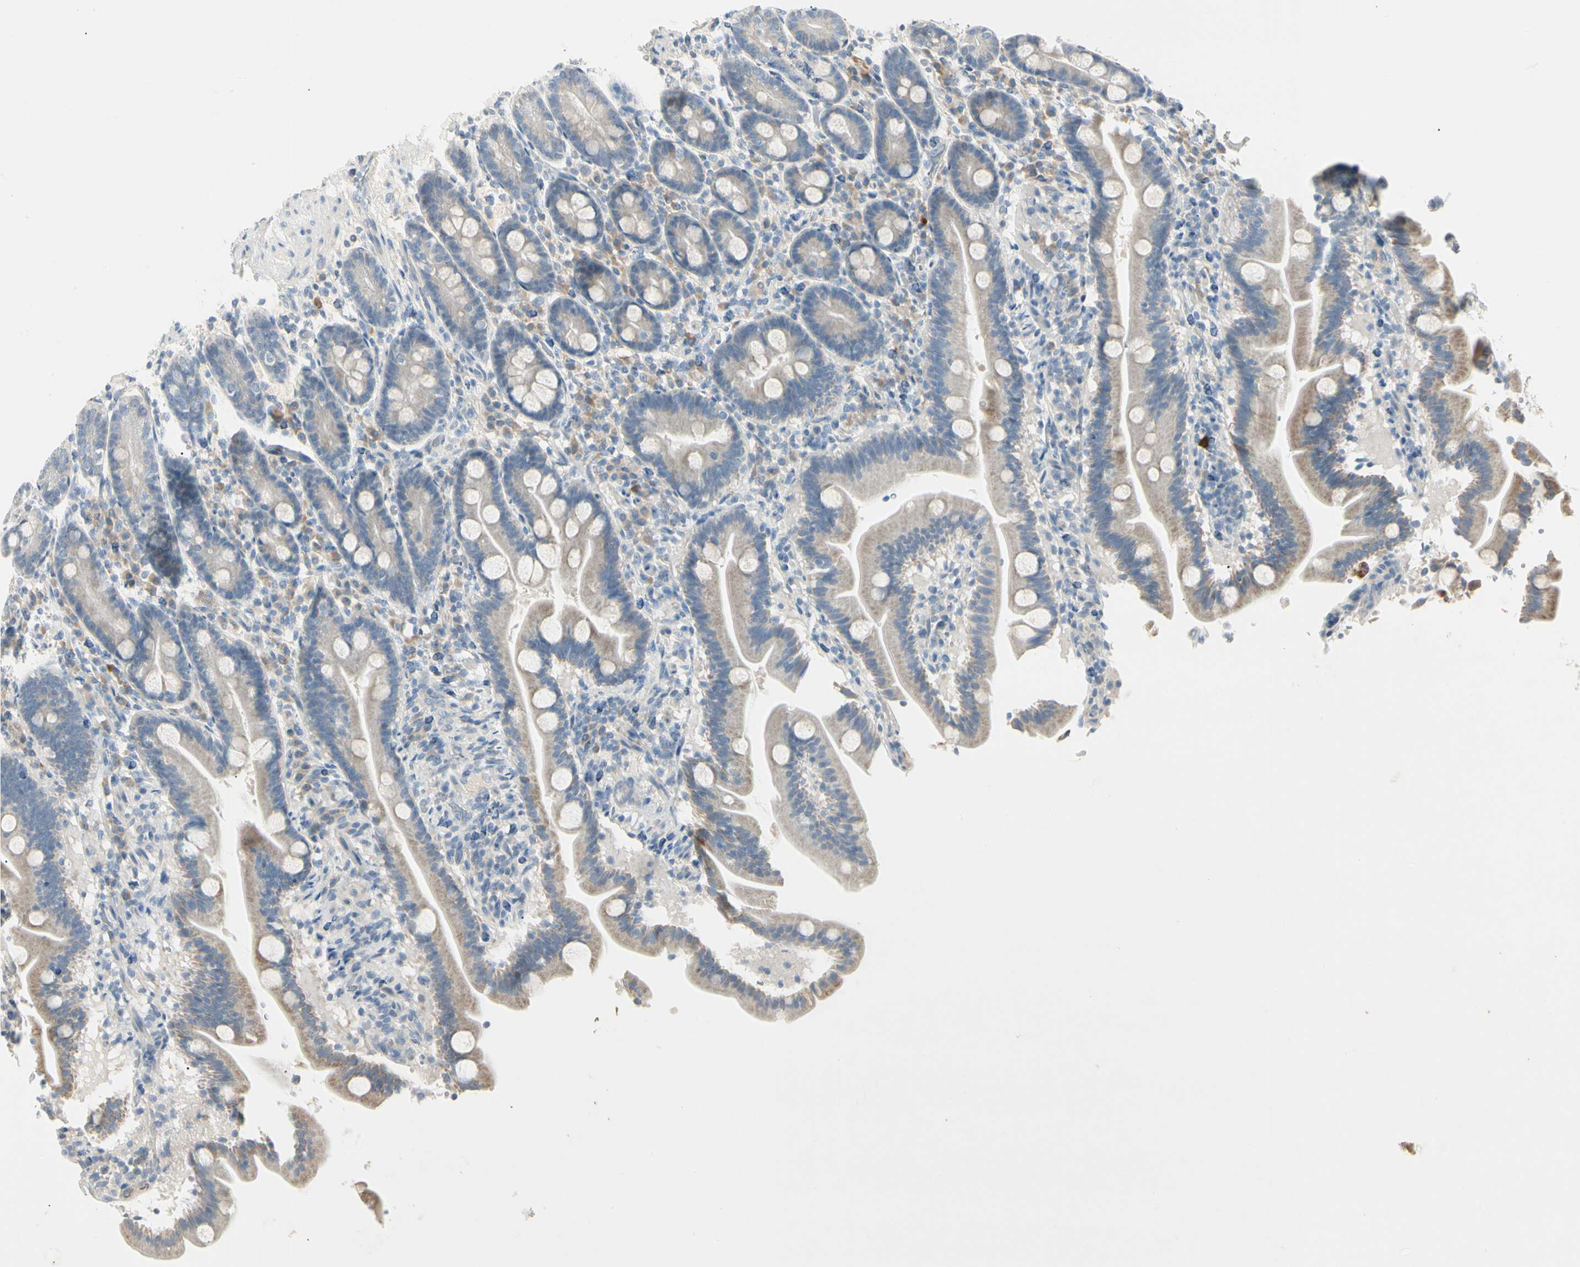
{"staining": {"intensity": "weak", "quantity": "25%-75%", "location": "cytoplasmic/membranous"}, "tissue": "duodenum", "cell_type": "Glandular cells", "image_type": "normal", "snomed": [{"axis": "morphology", "description": "Normal tissue, NOS"}, {"axis": "topography", "description": "Duodenum"}], "caption": "DAB (3,3'-diaminobenzidine) immunohistochemical staining of benign duodenum shows weak cytoplasmic/membranous protein staining in approximately 25%-75% of glandular cells.", "gene": "ALDH18A1", "patient": {"sex": "male", "age": 54}}